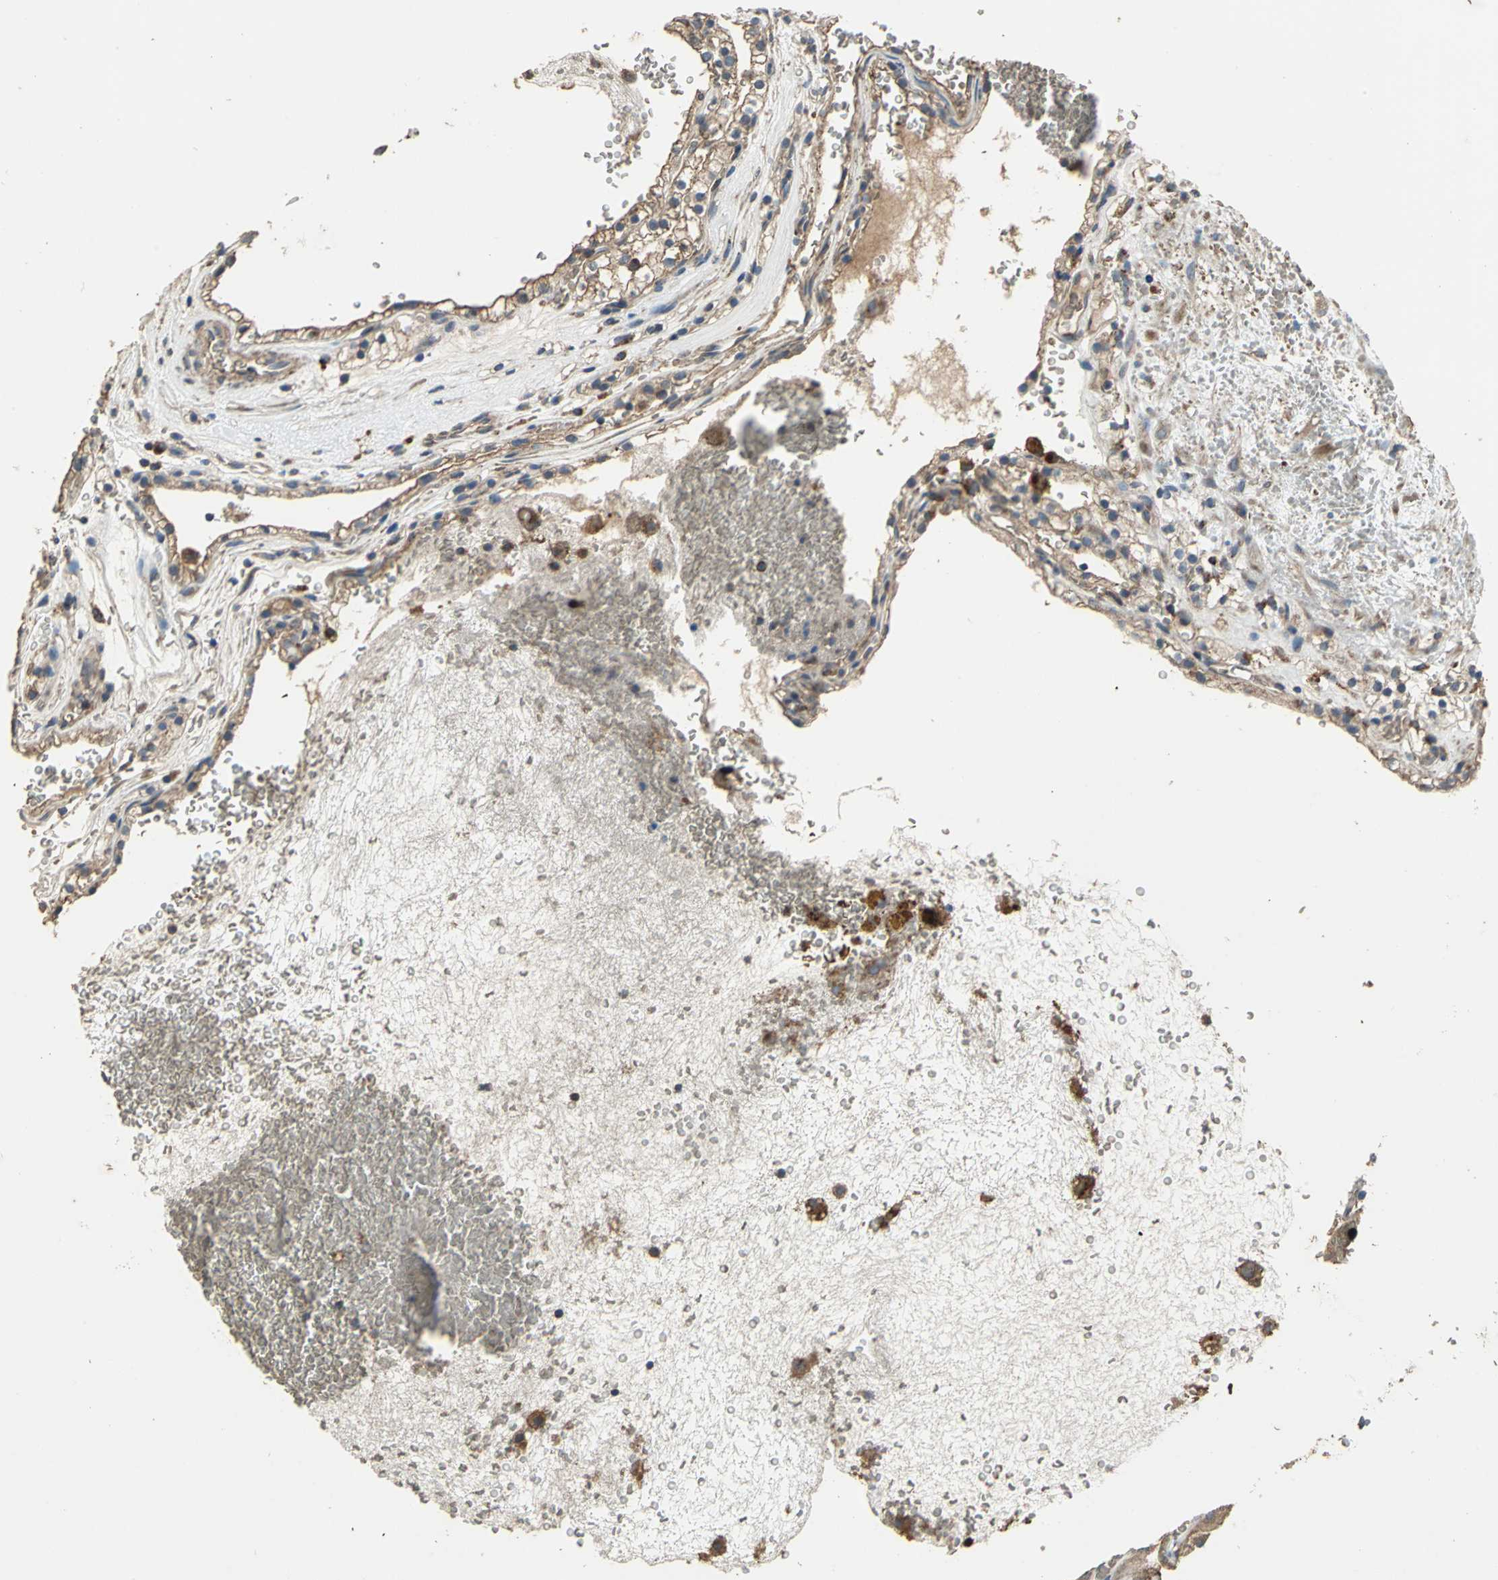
{"staining": {"intensity": "moderate", "quantity": ">75%", "location": "cytoplasmic/membranous"}, "tissue": "renal cancer", "cell_type": "Tumor cells", "image_type": "cancer", "snomed": [{"axis": "morphology", "description": "Adenocarcinoma, NOS"}, {"axis": "topography", "description": "Kidney"}], "caption": "Human renal adenocarcinoma stained with a protein marker exhibits moderate staining in tumor cells.", "gene": "POLRMT", "patient": {"sex": "female", "age": 41}}